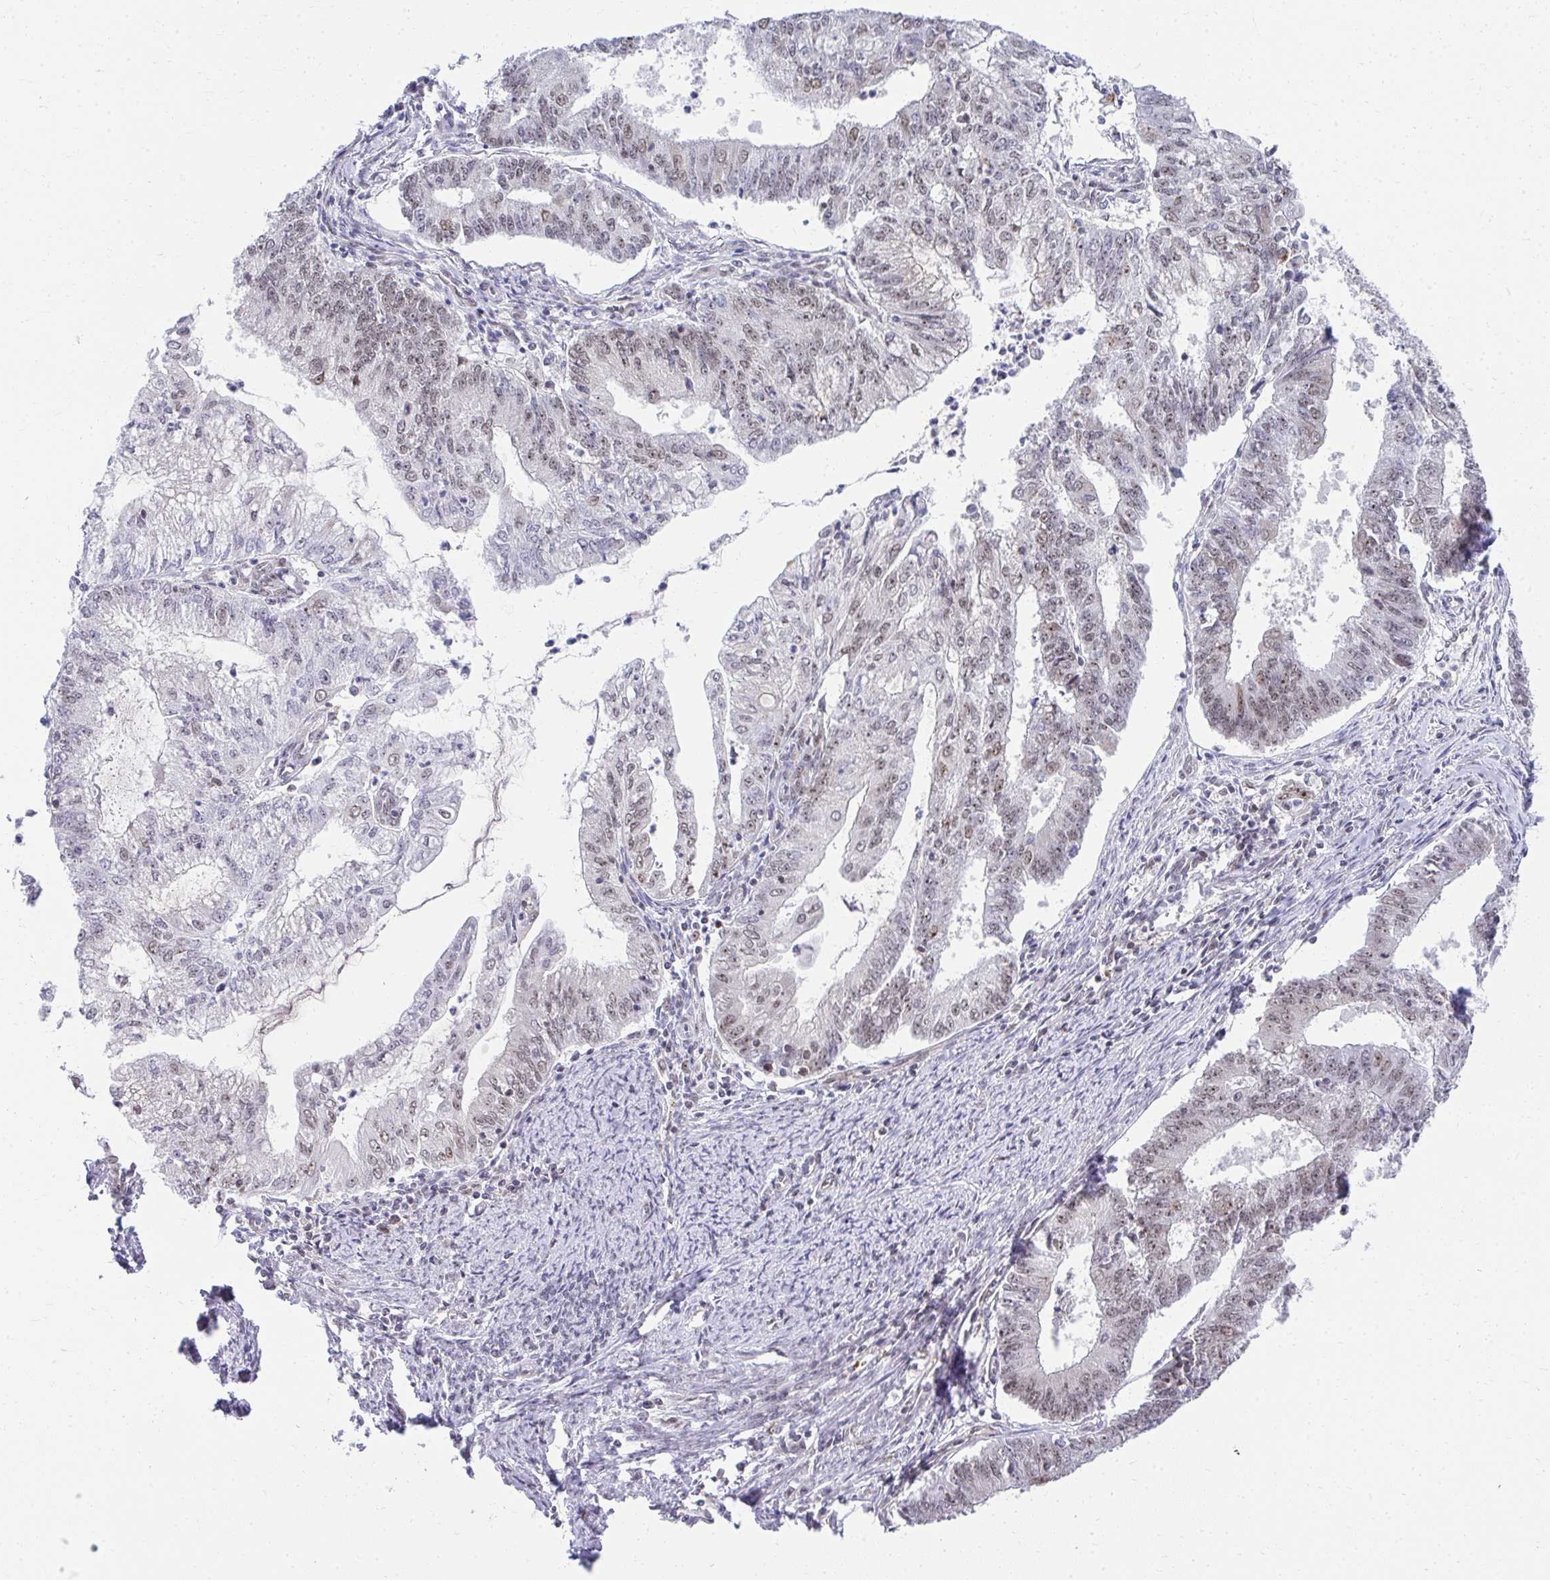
{"staining": {"intensity": "weak", "quantity": "25%-75%", "location": "nuclear"}, "tissue": "endometrial cancer", "cell_type": "Tumor cells", "image_type": "cancer", "snomed": [{"axis": "morphology", "description": "Adenocarcinoma, NOS"}, {"axis": "topography", "description": "Endometrium"}], "caption": "Immunohistochemical staining of human endometrial adenocarcinoma displays weak nuclear protein expression in about 25%-75% of tumor cells. Nuclei are stained in blue.", "gene": "HIRA", "patient": {"sex": "female", "age": 61}}